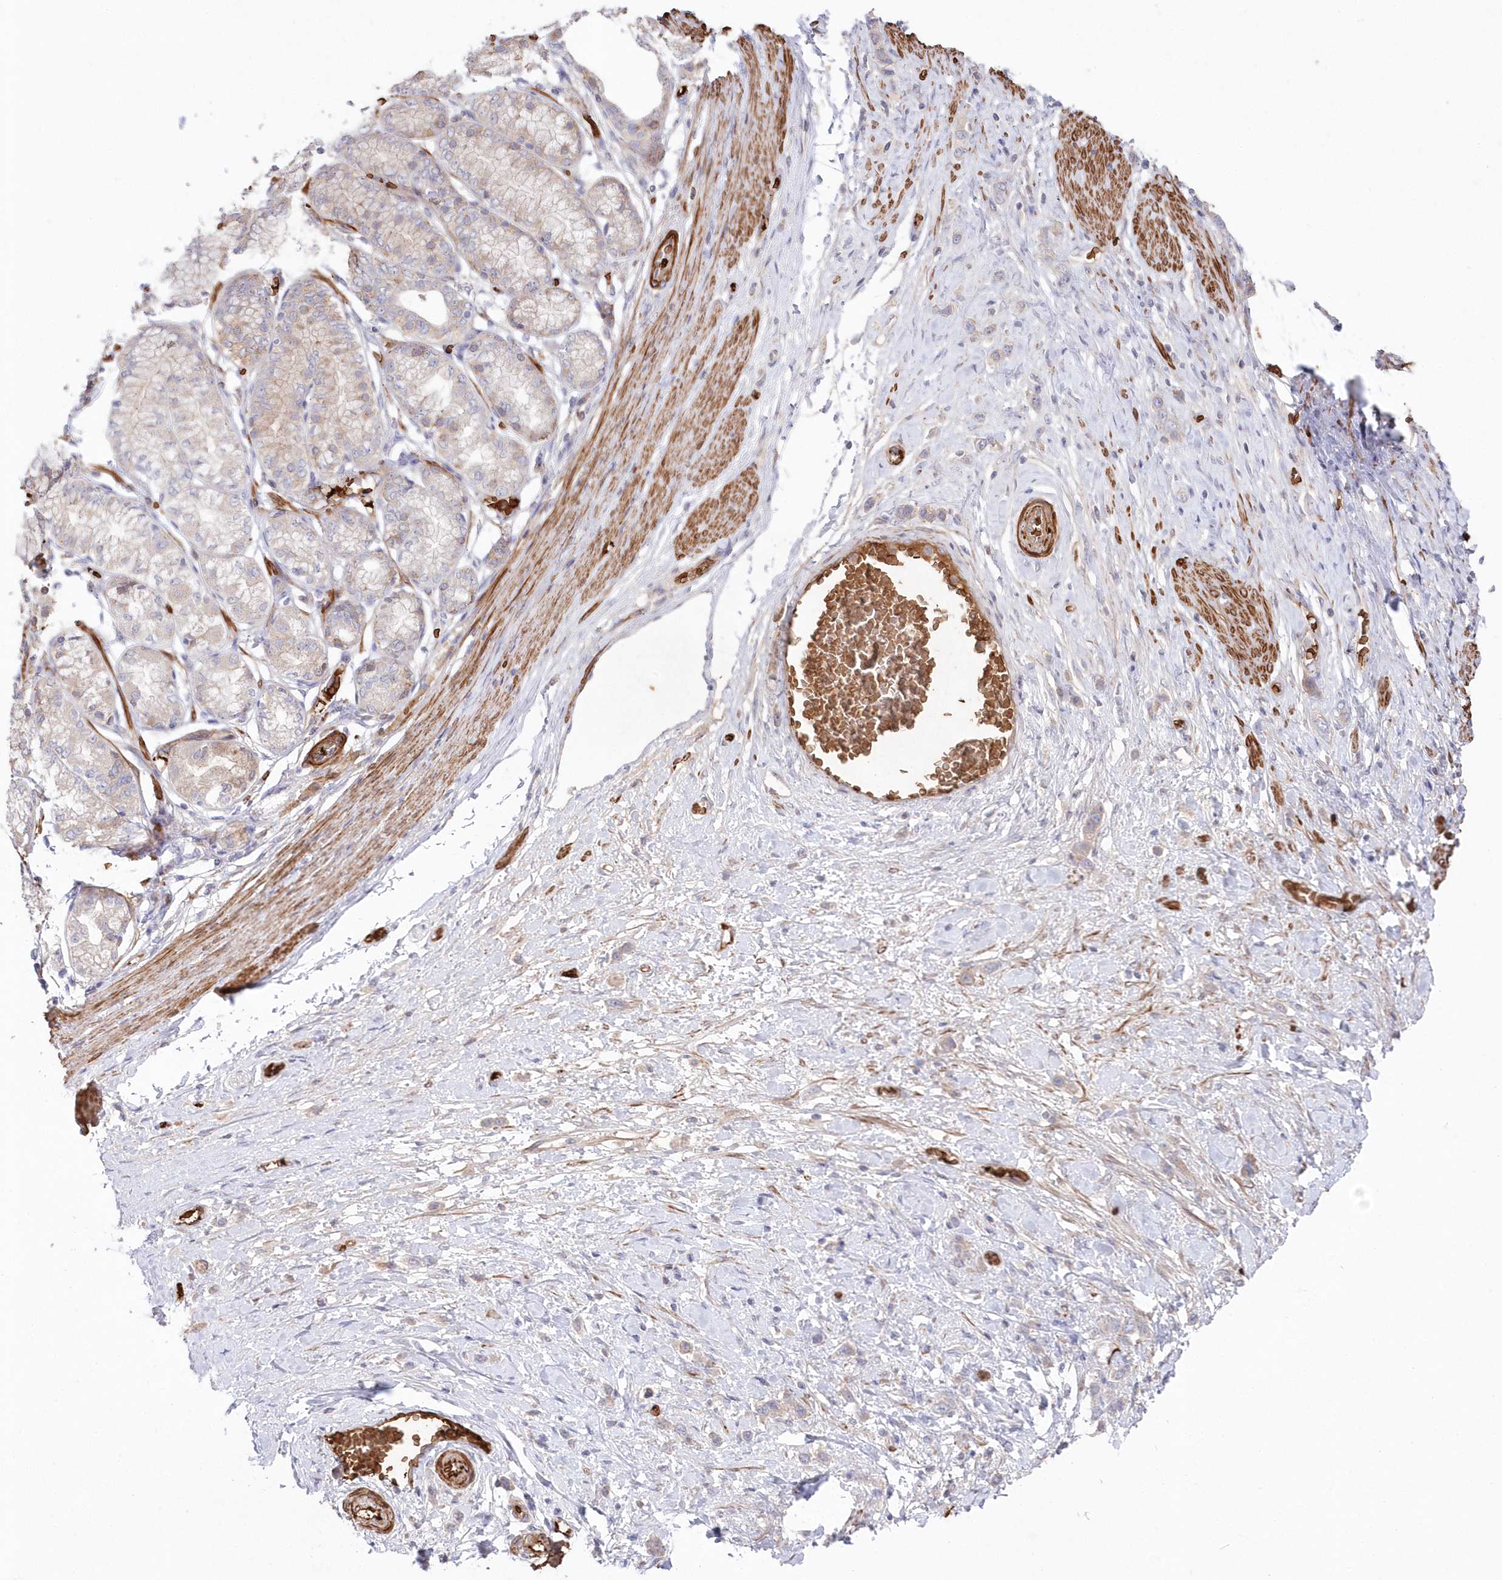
{"staining": {"intensity": "negative", "quantity": "none", "location": "none"}, "tissue": "stomach cancer", "cell_type": "Tumor cells", "image_type": "cancer", "snomed": [{"axis": "morphology", "description": "Adenocarcinoma, NOS"}, {"axis": "topography", "description": "Stomach"}], "caption": "High magnification brightfield microscopy of stomach cancer (adenocarcinoma) stained with DAB (3,3'-diaminobenzidine) (brown) and counterstained with hematoxylin (blue): tumor cells show no significant positivity. (DAB IHC visualized using brightfield microscopy, high magnification).", "gene": "SERINC1", "patient": {"sex": "female", "age": 65}}